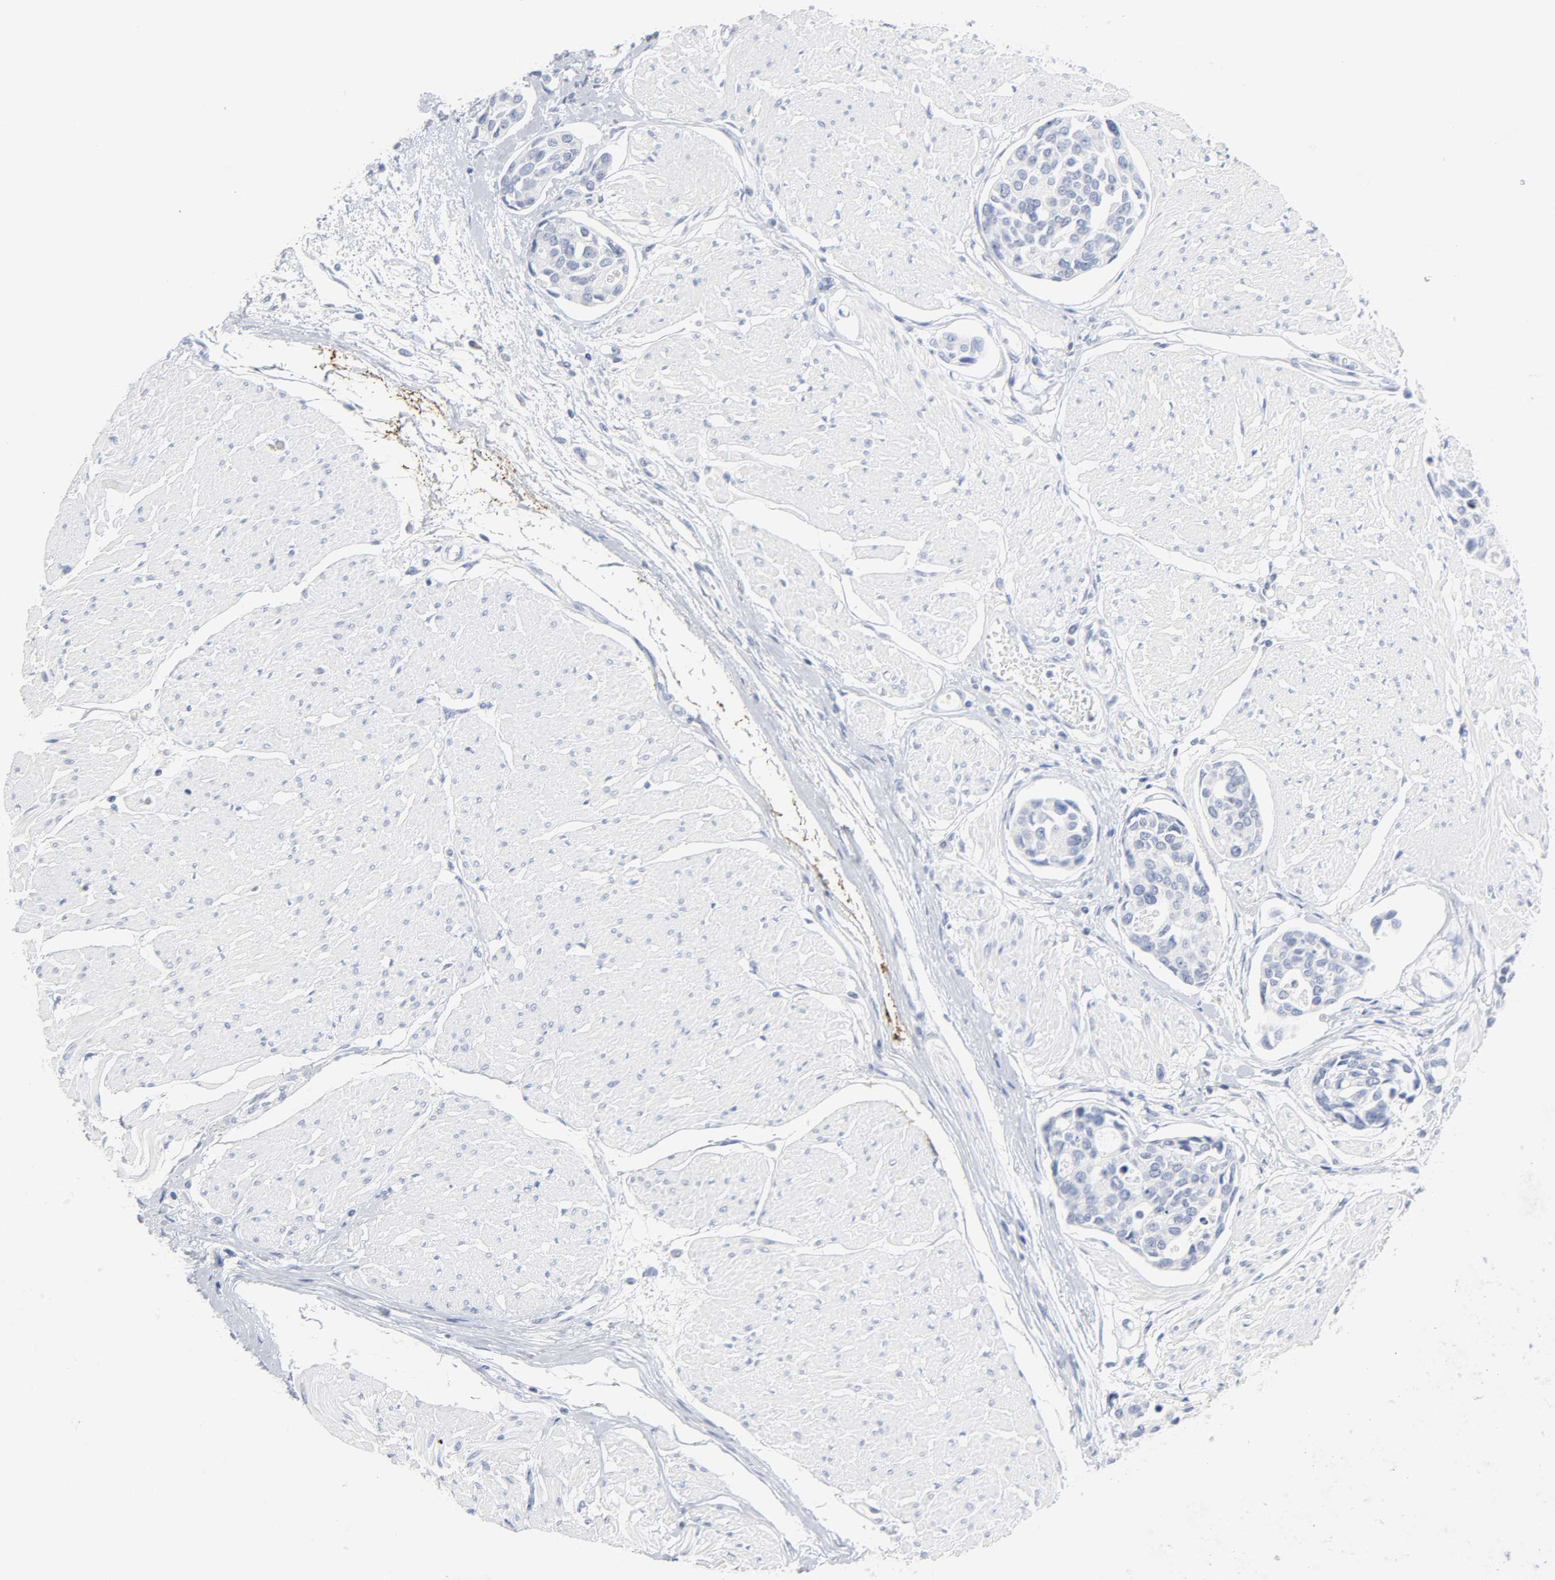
{"staining": {"intensity": "negative", "quantity": "none", "location": "none"}, "tissue": "urothelial cancer", "cell_type": "Tumor cells", "image_type": "cancer", "snomed": [{"axis": "morphology", "description": "Urothelial carcinoma, High grade"}, {"axis": "topography", "description": "Urinary bladder"}], "caption": "High power microscopy histopathology image of an immunohistochemistry histopathology image of high-grade urothelial carcinoma, revealing no significant staining in tumor cells. The staining was performed using DAB to visualize the protein expression in brown, while the nuclei were stained in blue with hematoxylin (Magnification: 20x).", "gene": "ACP3", "patient": {"sex": "male", "age": 78}}